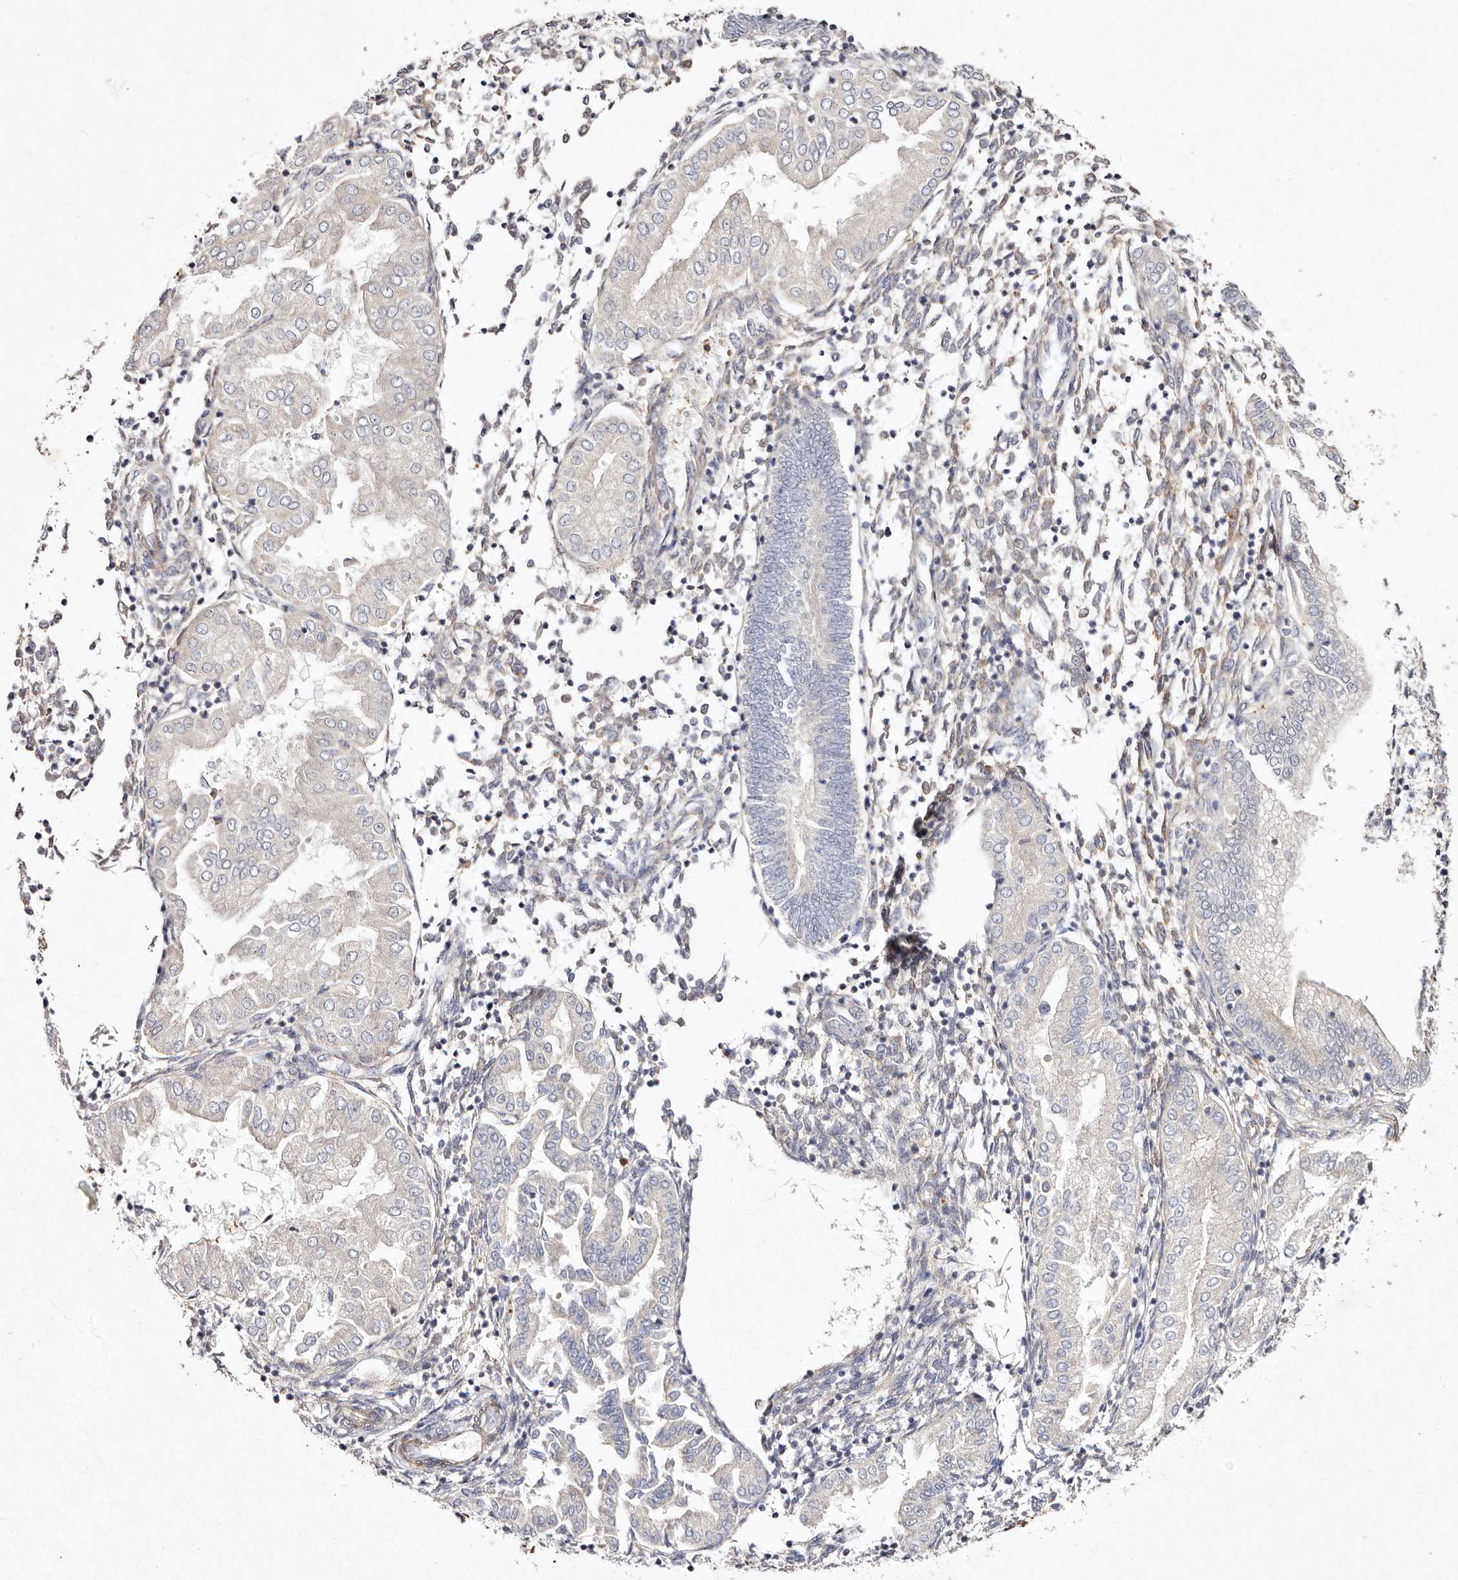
{"staining": {"intensity": "negative", "quantity": "none", "location": "none"}, "tissue": "endometrium", "cell_type": "Cells in endometrial stroma", "image_type": "normal", "snomed": [{"axis": "morphology", "description": "Normal tissue, NOS"}, {"axis": "topography", "description": "Endometrium"}], "caption": "IHC image of benign endometrium stained for a protein (brown), which reveals no expression in cells in endometrial stroma.", "gene": "MTMR11", "patient": {"sex": "female", "age": 53}}